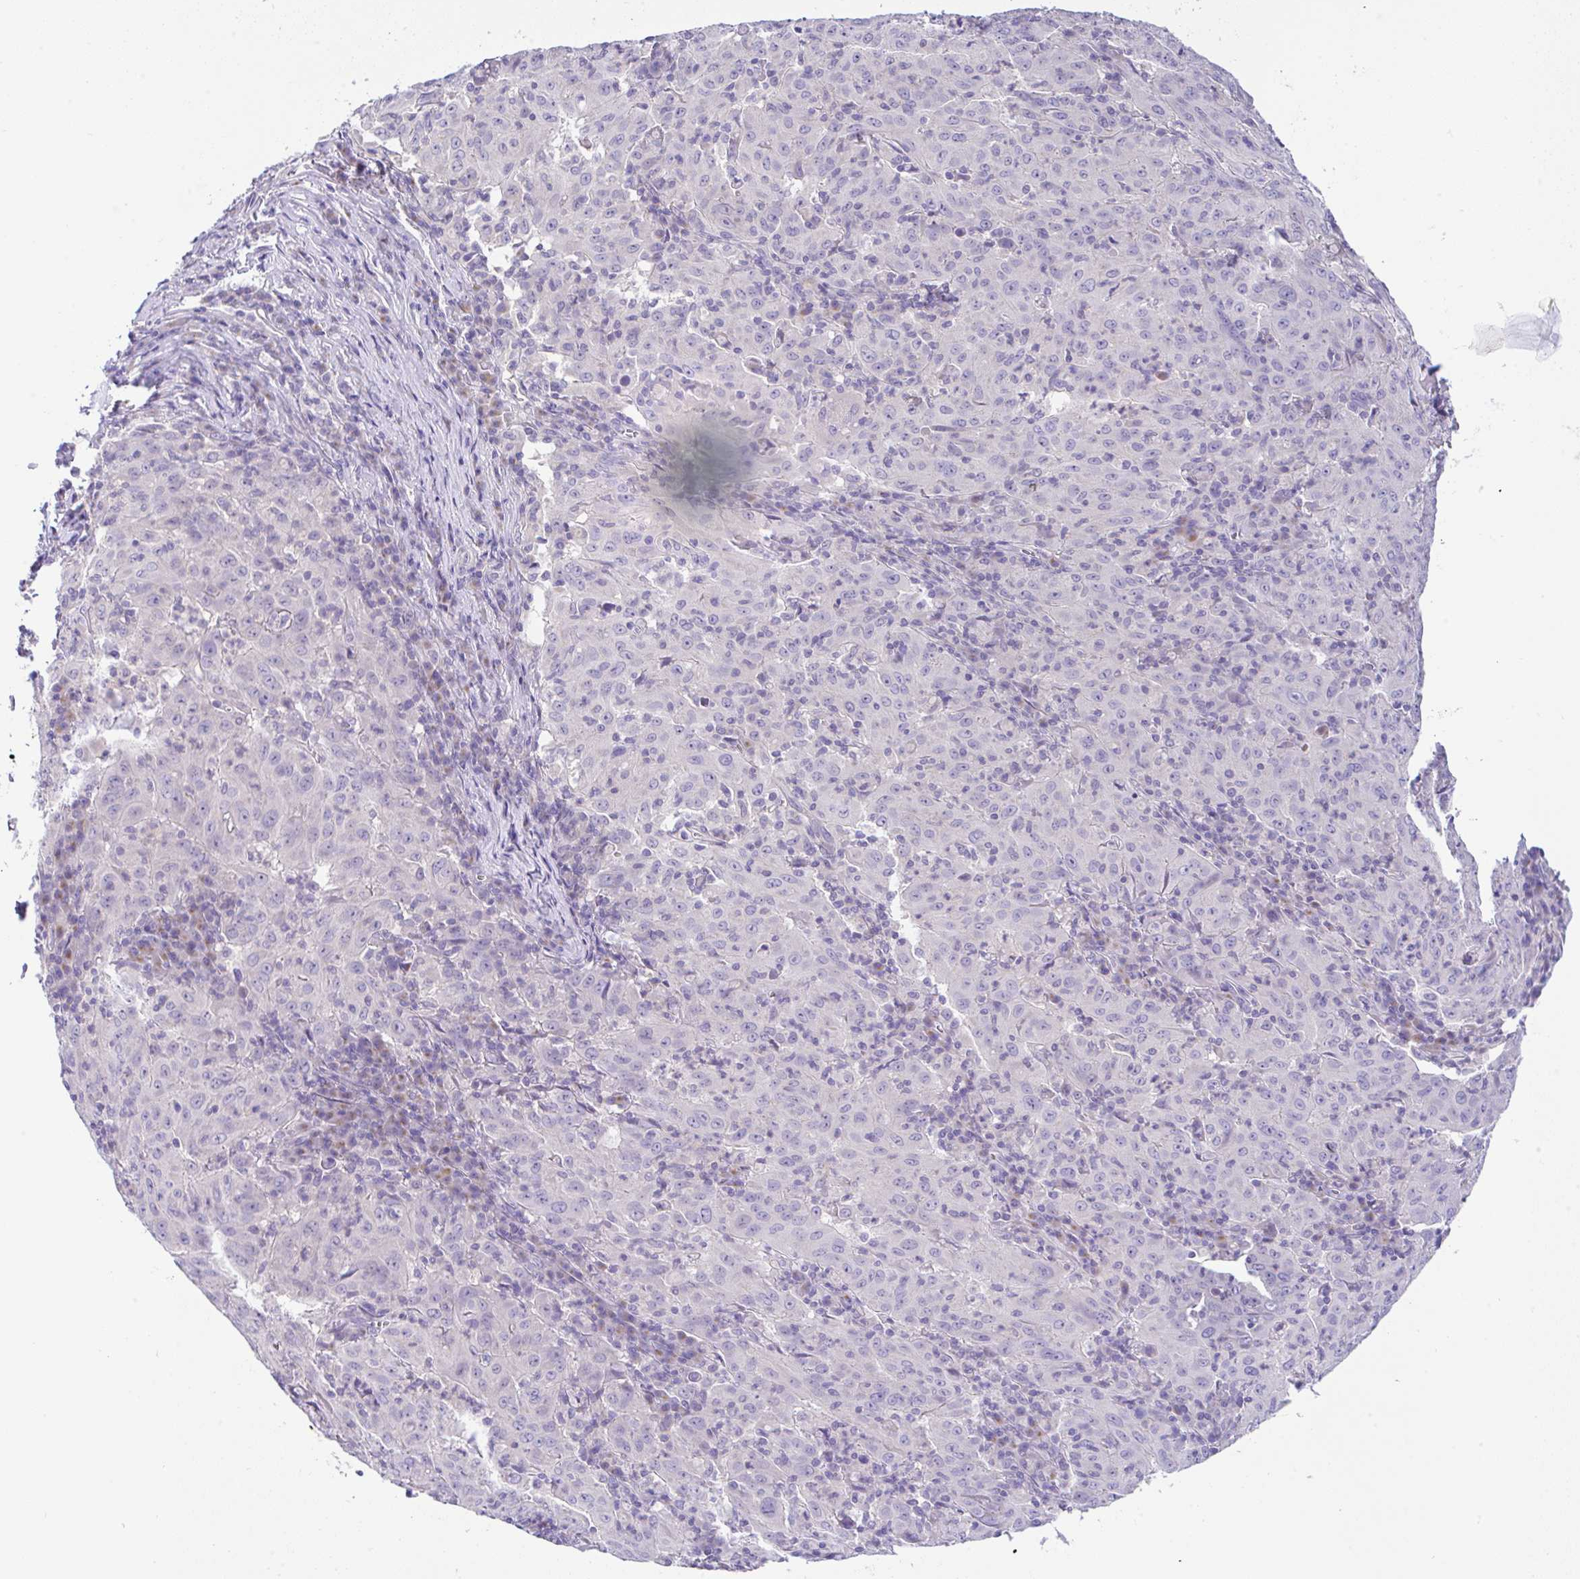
{"staining": {"intensity": "negative", "quantity": "none", "location": "none"}, "tissue": "pancreatic cancer", "cell_type": "Tumor cells", "image_type": "cancer", "snomed": [{"axis": "morphology", "description": "Adenocarcinoma, NOS"}, {"axis": "topography", "description": "Pancreas"}], "caption": "There is no significant expression in tumor cells of pancreatic cancer (adenocarcinoma).", "gene": "SERPINE3", "patient": {"sex": "male", "age": 63}}